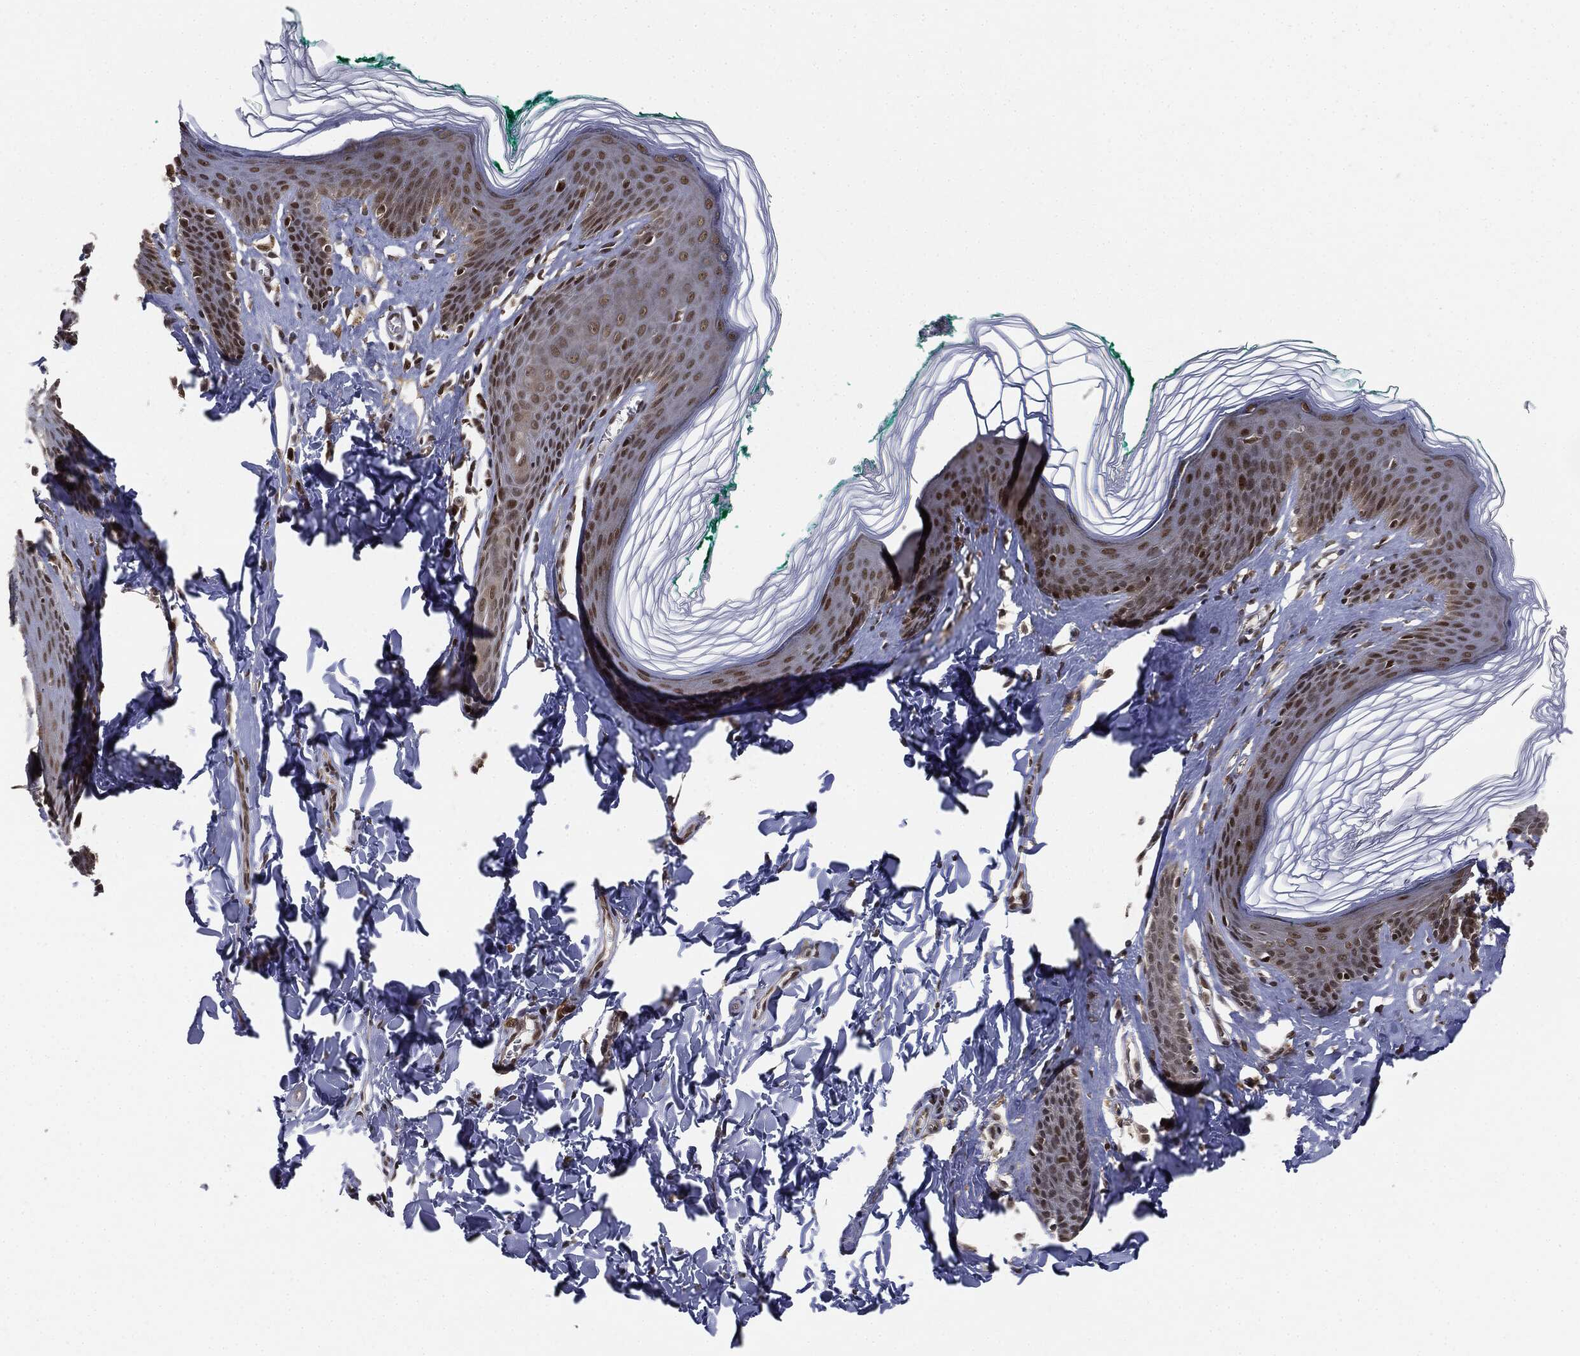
{"staining": {"intensity": "strong", "quantity": "25%-75%", "location": "nuclear"}, "tissue": "skin", "cell_type": "Epidermal cells", "image_type": "normal", "snomed": [{"axis": "morphology", "description": "Normal tissue, NOS"}, {"axis": "topography", "description": "Vulva"}], "caption": "A brown stain shows strong nuclear positivity of a protein in epidermal cells of benign human skin.", "gene": "TBC1D22A", "patient": {"sex": "female", "age": 66}}